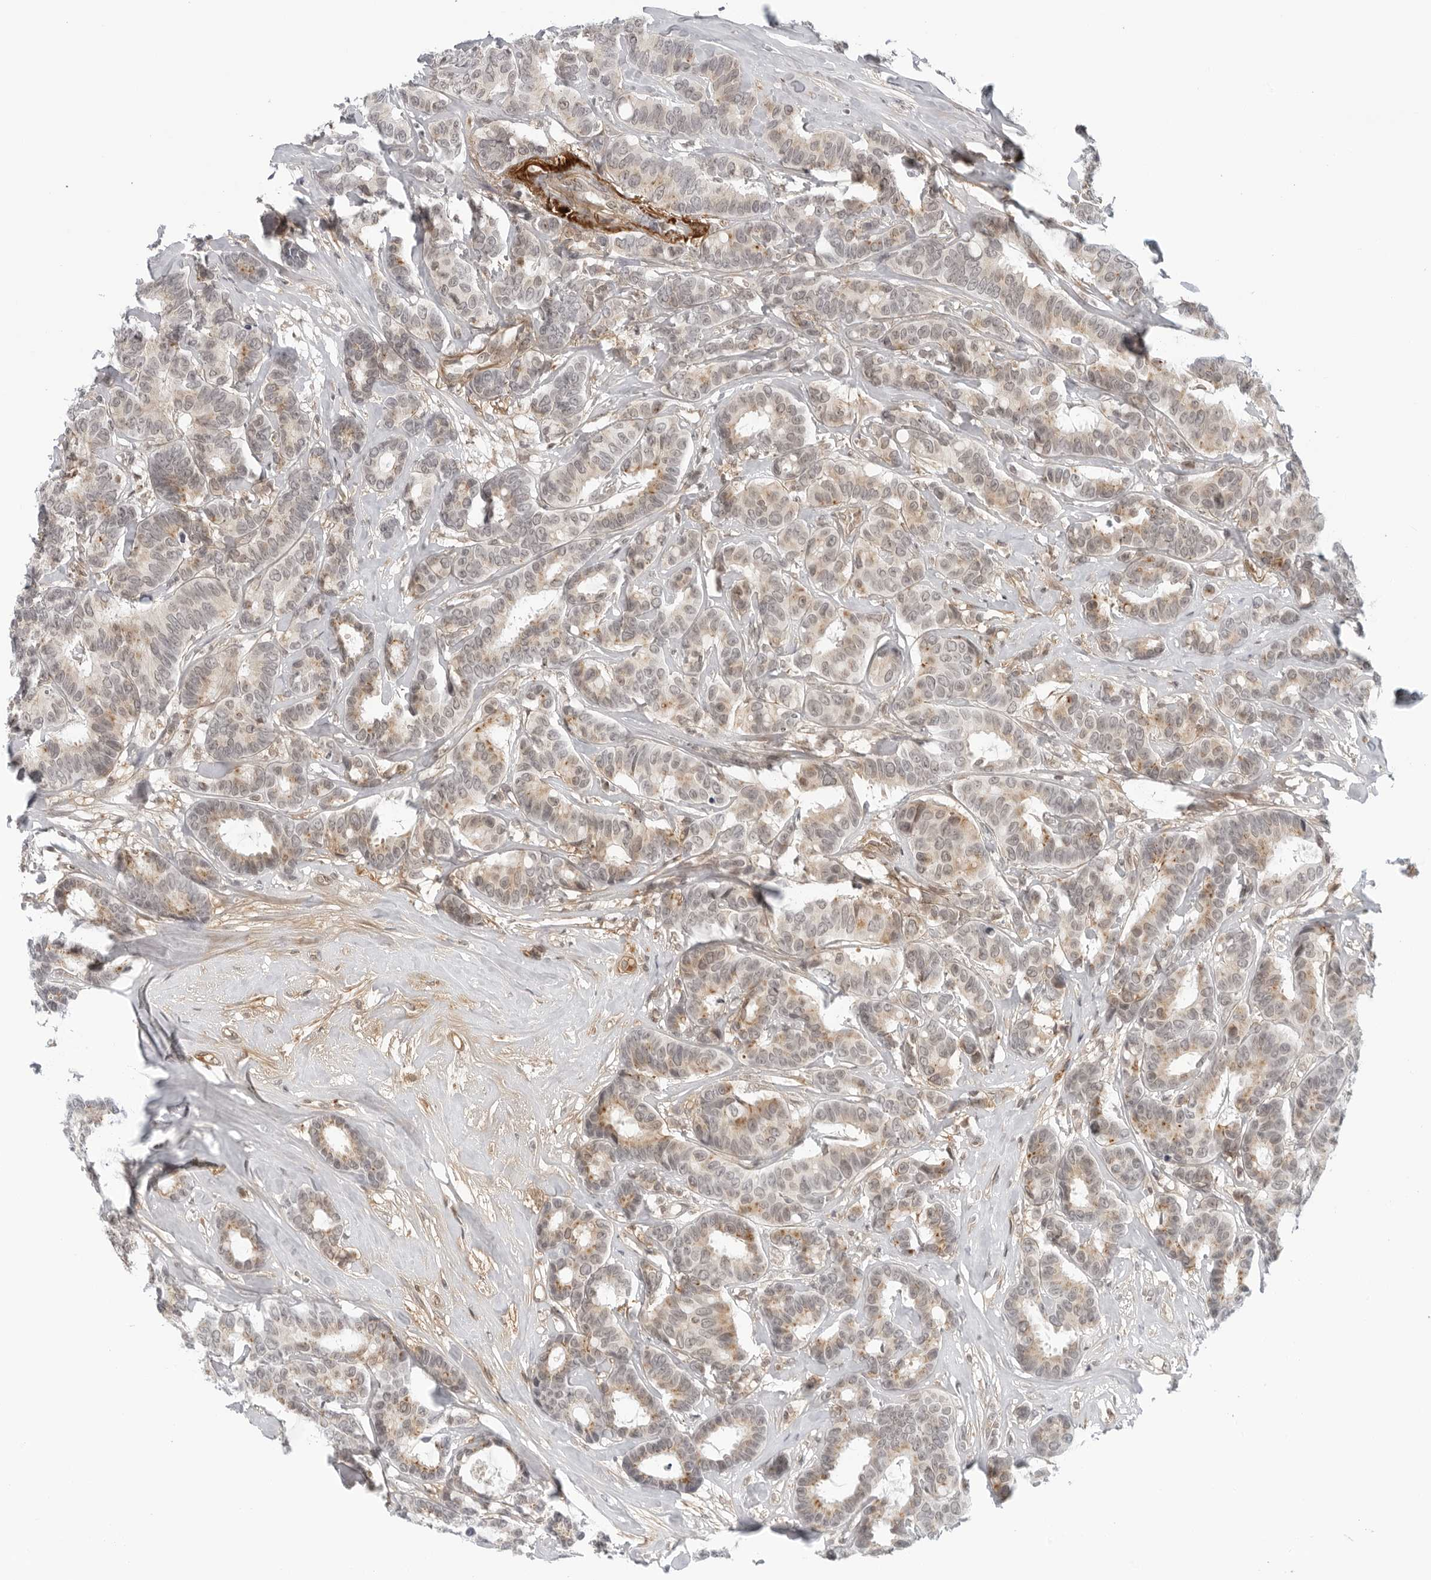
{"staining": {"intensity": "weak", "quantity": ">75%", "location": "cytoplasmic/membranous"}, "tissue": "breast cancer", "cell_type": "Tumor cells", "image_type": "cancer", "snomed": [{"axis": "morphology", "description": "Duct carcinoma"}, {"axis": "topography", "description": "Breast"}], "caption": "Human breast cancer stained with a brown dye displays weak cytoplasmic/membranous positive positivity in about >75% of tumor cells.", "gene": "SUGCT", "patient": {"sex": "female", "age": 87}}